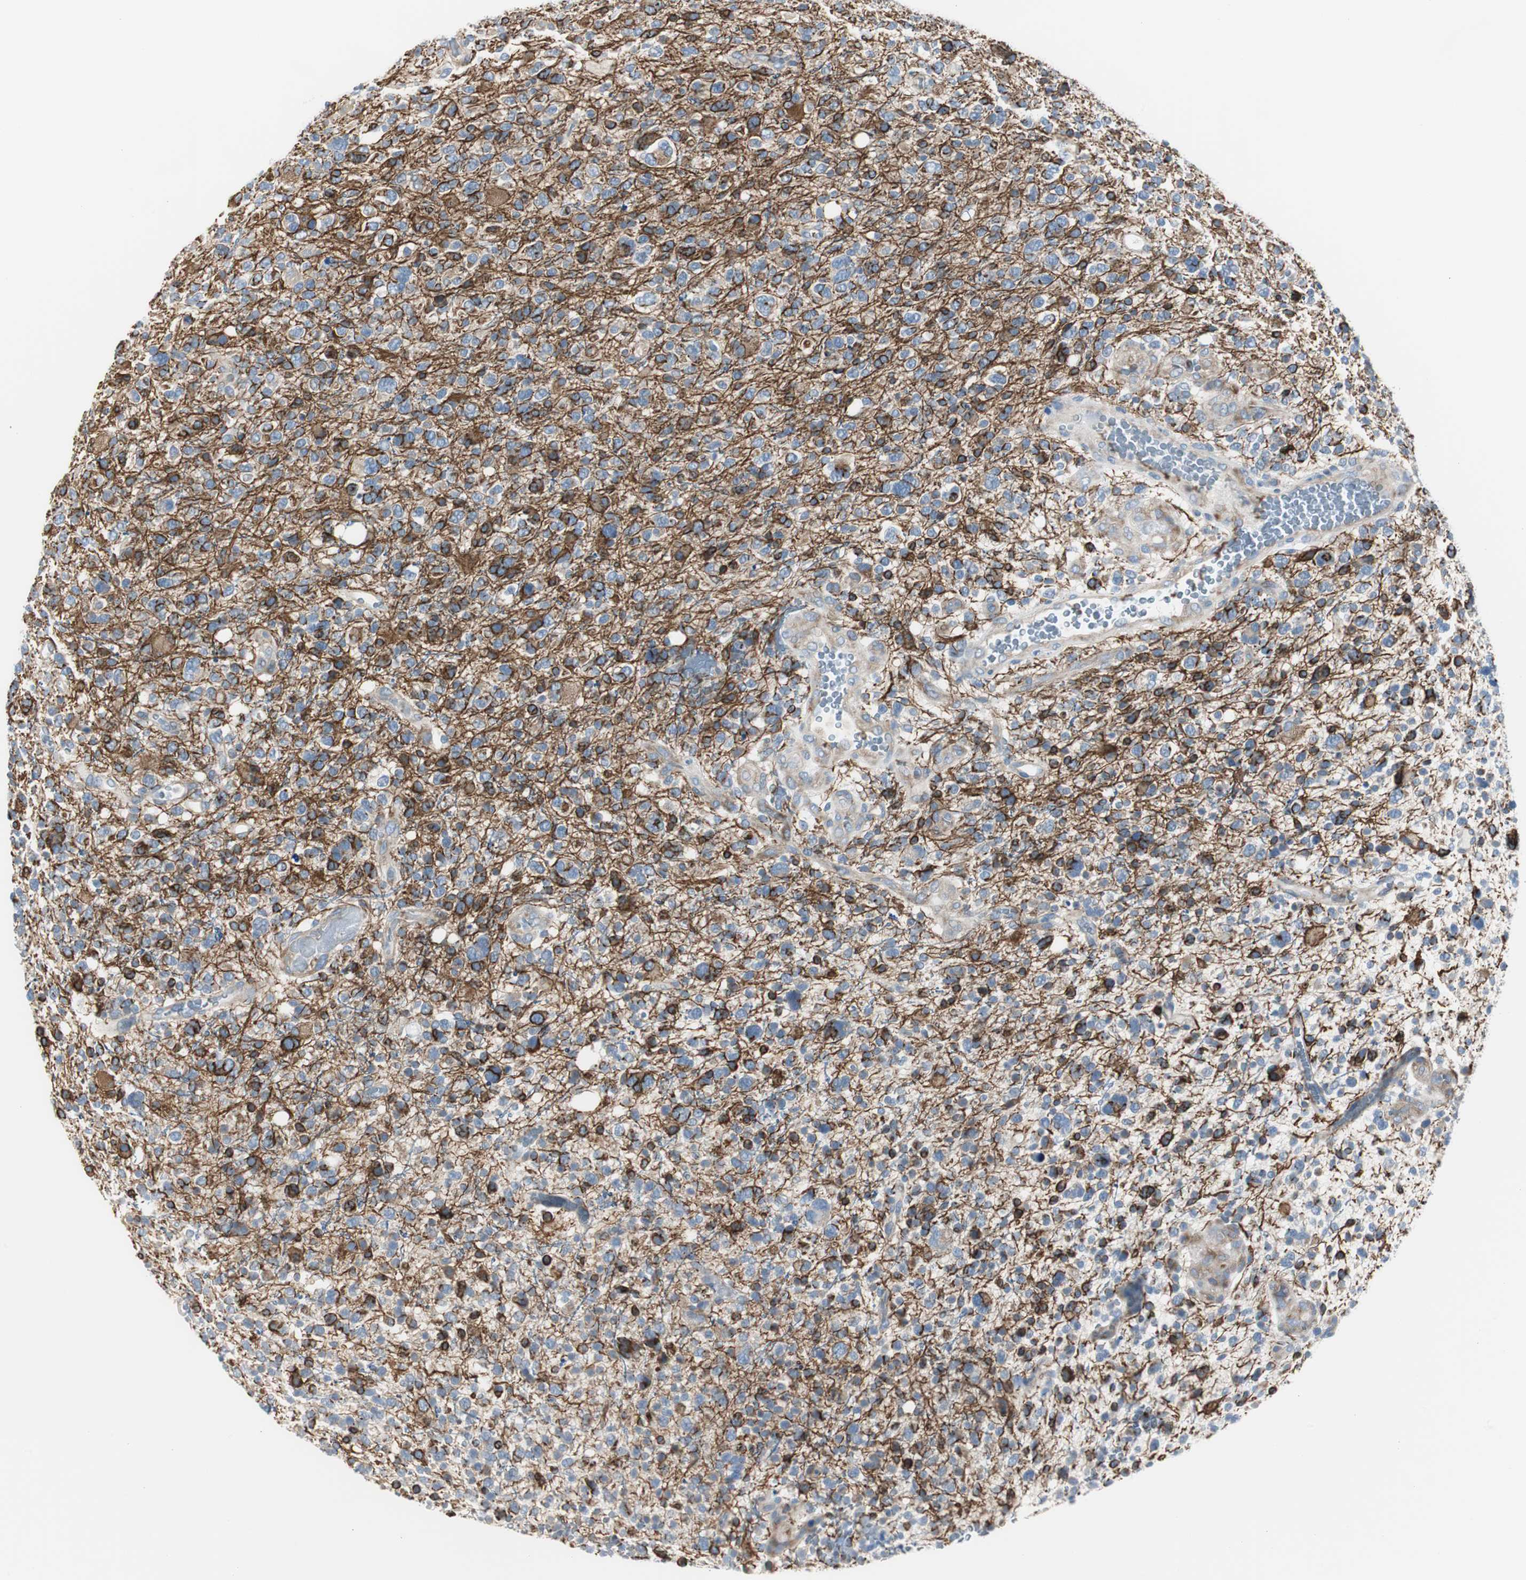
{"staining": {"intensity": "moderate", "quantity": ">75%", "location": "cytoplasmic/membranous"}, "tissue": "glioma", "cell_type": "Tumor cells", "image_type": "cancer", "snomed": [{"axis": "morphology", "description": "Glioma, malignant, High grade"}, {"axis": "topography", "description": "Brain"}], "caption": "Protein analysis of malignant high-grade glioma tissue displays moderate cytoplasmic/membranous positivity in about >75% of tumor cells.", "gene": "RPS12", "patient": {"sex": "male", "age": 48}}